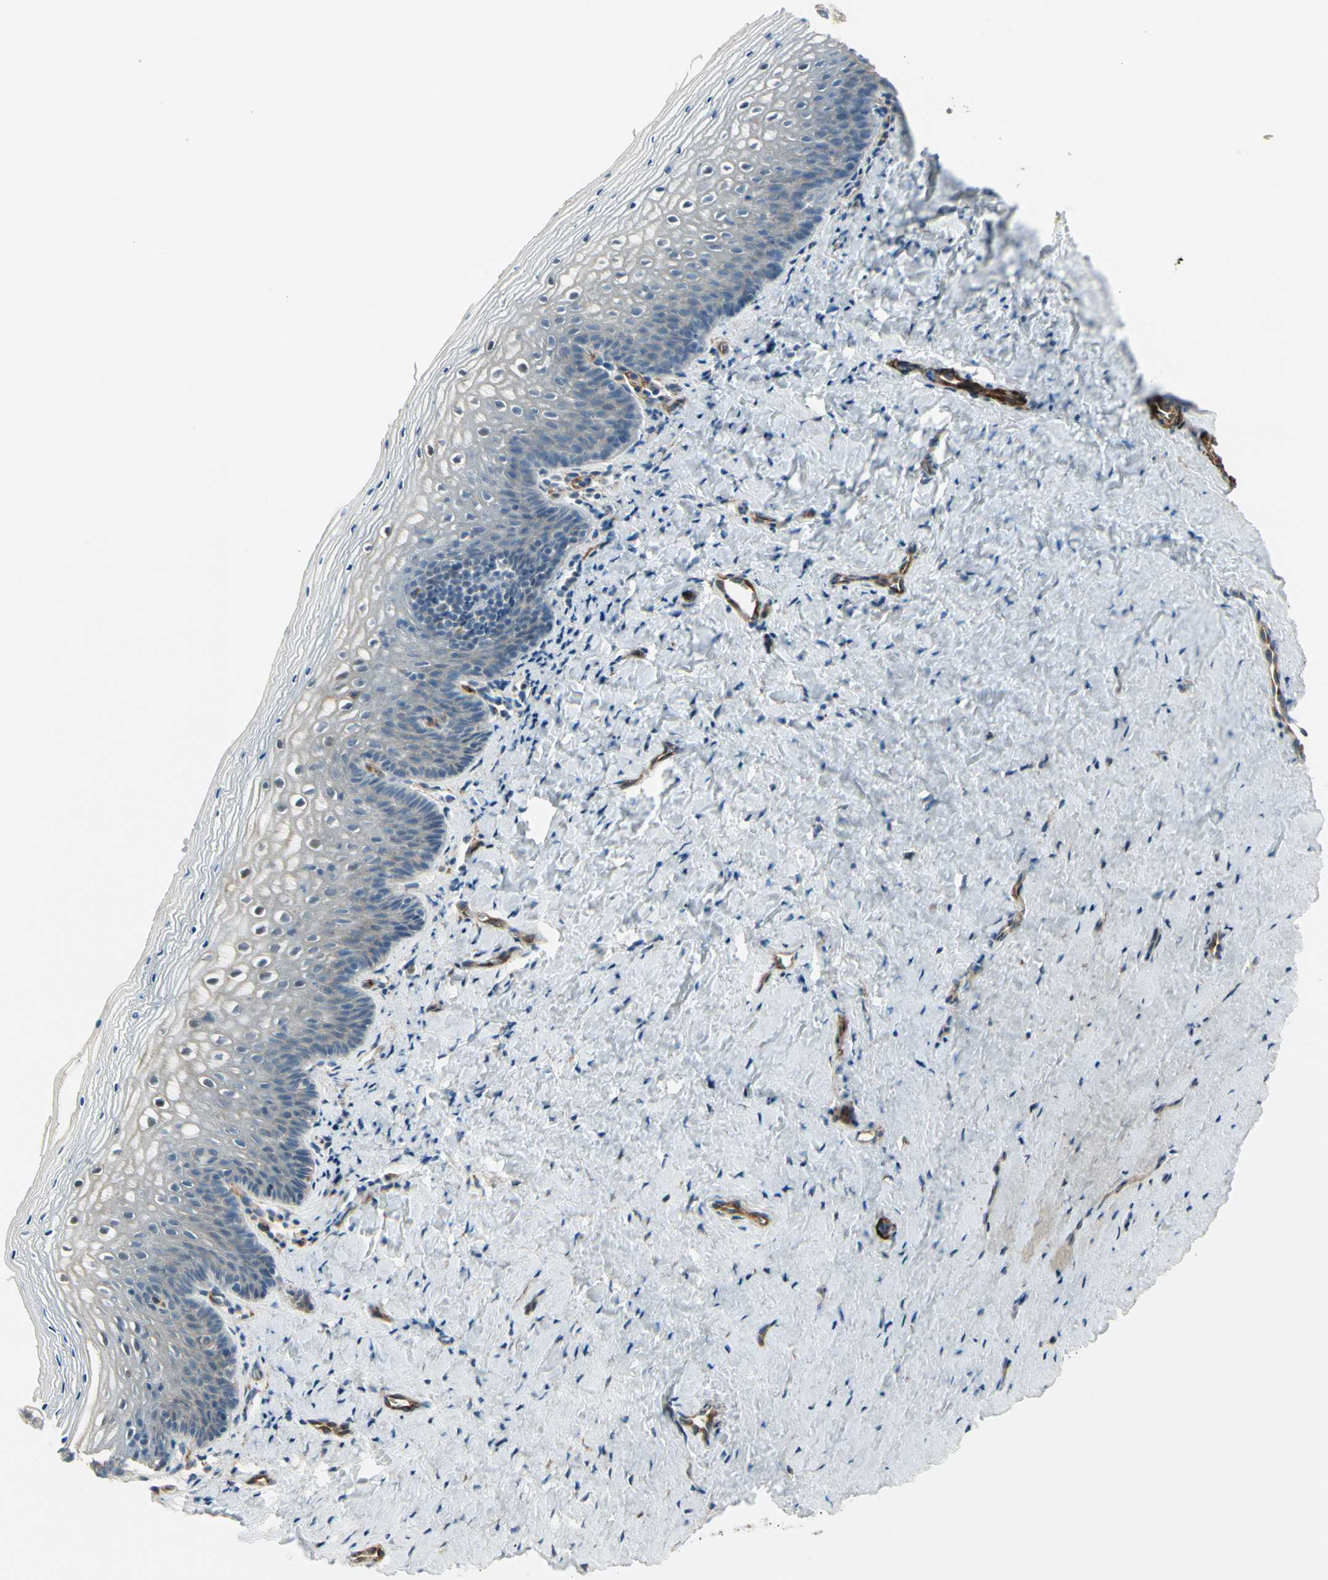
{"staining": {"intensity": "negative", "quantity": "none", "location": "none"}, "tissue": "vagina", "cell_type": "Squamous epithelial cells", "image_type": "normal", "snomed": [{"axis": "morphology", "description": "Normal tissue, NOS"}, {"axis": "topography", "description": "Vagina"}], "caption": "Immunohistochemistry (IHC) histopathology image of unremarkable vagina stained for a protein (brown), which demonstrates no expression in squamous epithelial cells.", "gene": "MCAM", "patient": {"sex": "female", "age": 46}}